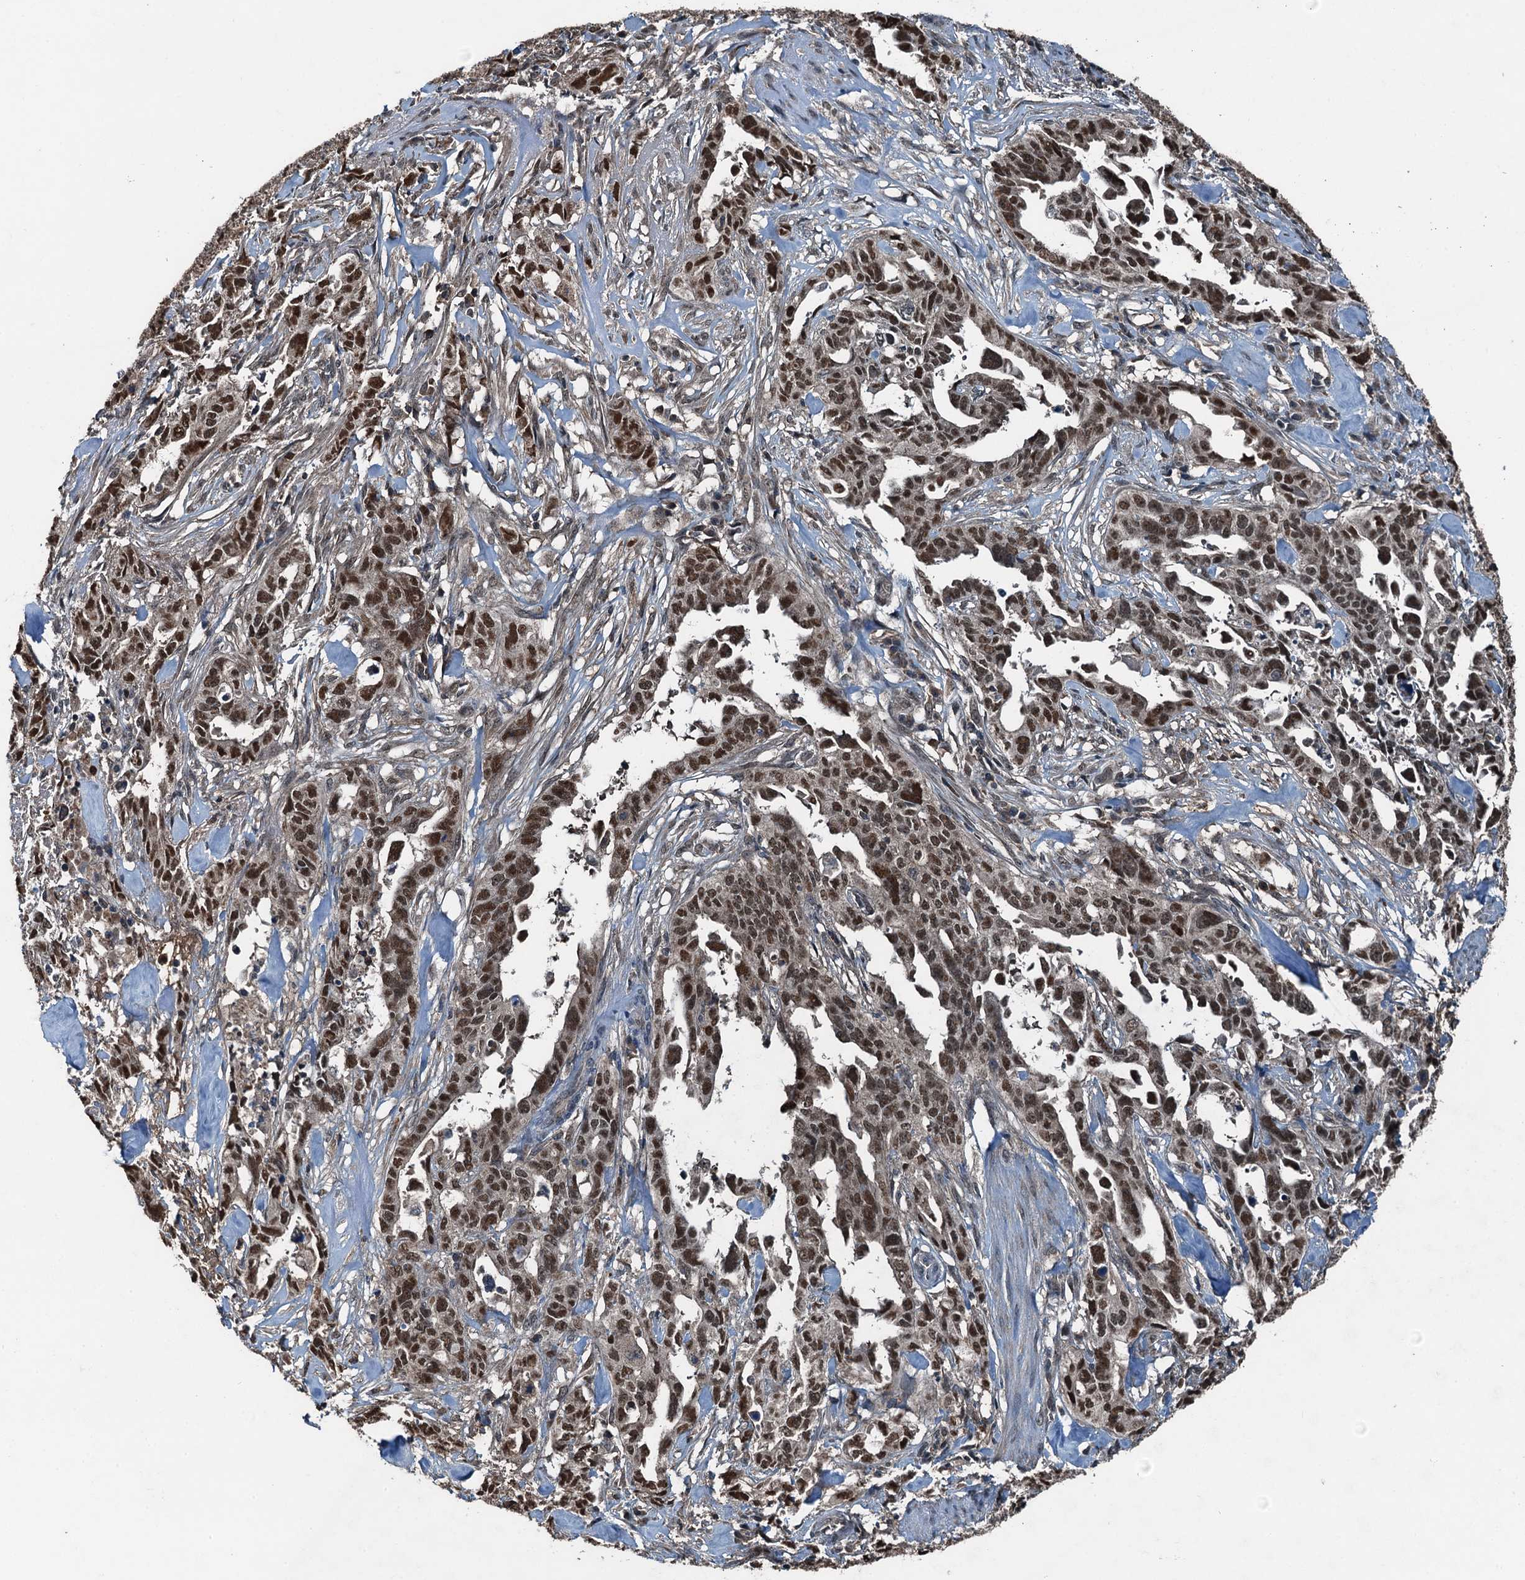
{"staining": {"intensity": "strong", "quantity": ">75%", "location": "nuclear"}, "tissue": "endometrial cancer", "cell_type": "Tumor cells", "image_type": "cancer", "snomed": [{"axis": "morphology", "description": "Adenocarcinoma, NOS"}, {"axis": "topography", "description": "Endometrium"}], "caption": "High-magnification brightfield microscopy of adenocarcinoma (endometrial) stained with DAB (brown) and counterstained with hematoxylin (blue). tumor cells exhibit strong nuclear expression is appreciated in about>75% of cells. (DAB (3,3'-diaminobenzidine) IHC with brightfield microscopy, high magnification).", "gene": "UBXN6", "patient": {"sex": "female", "age": 65}}